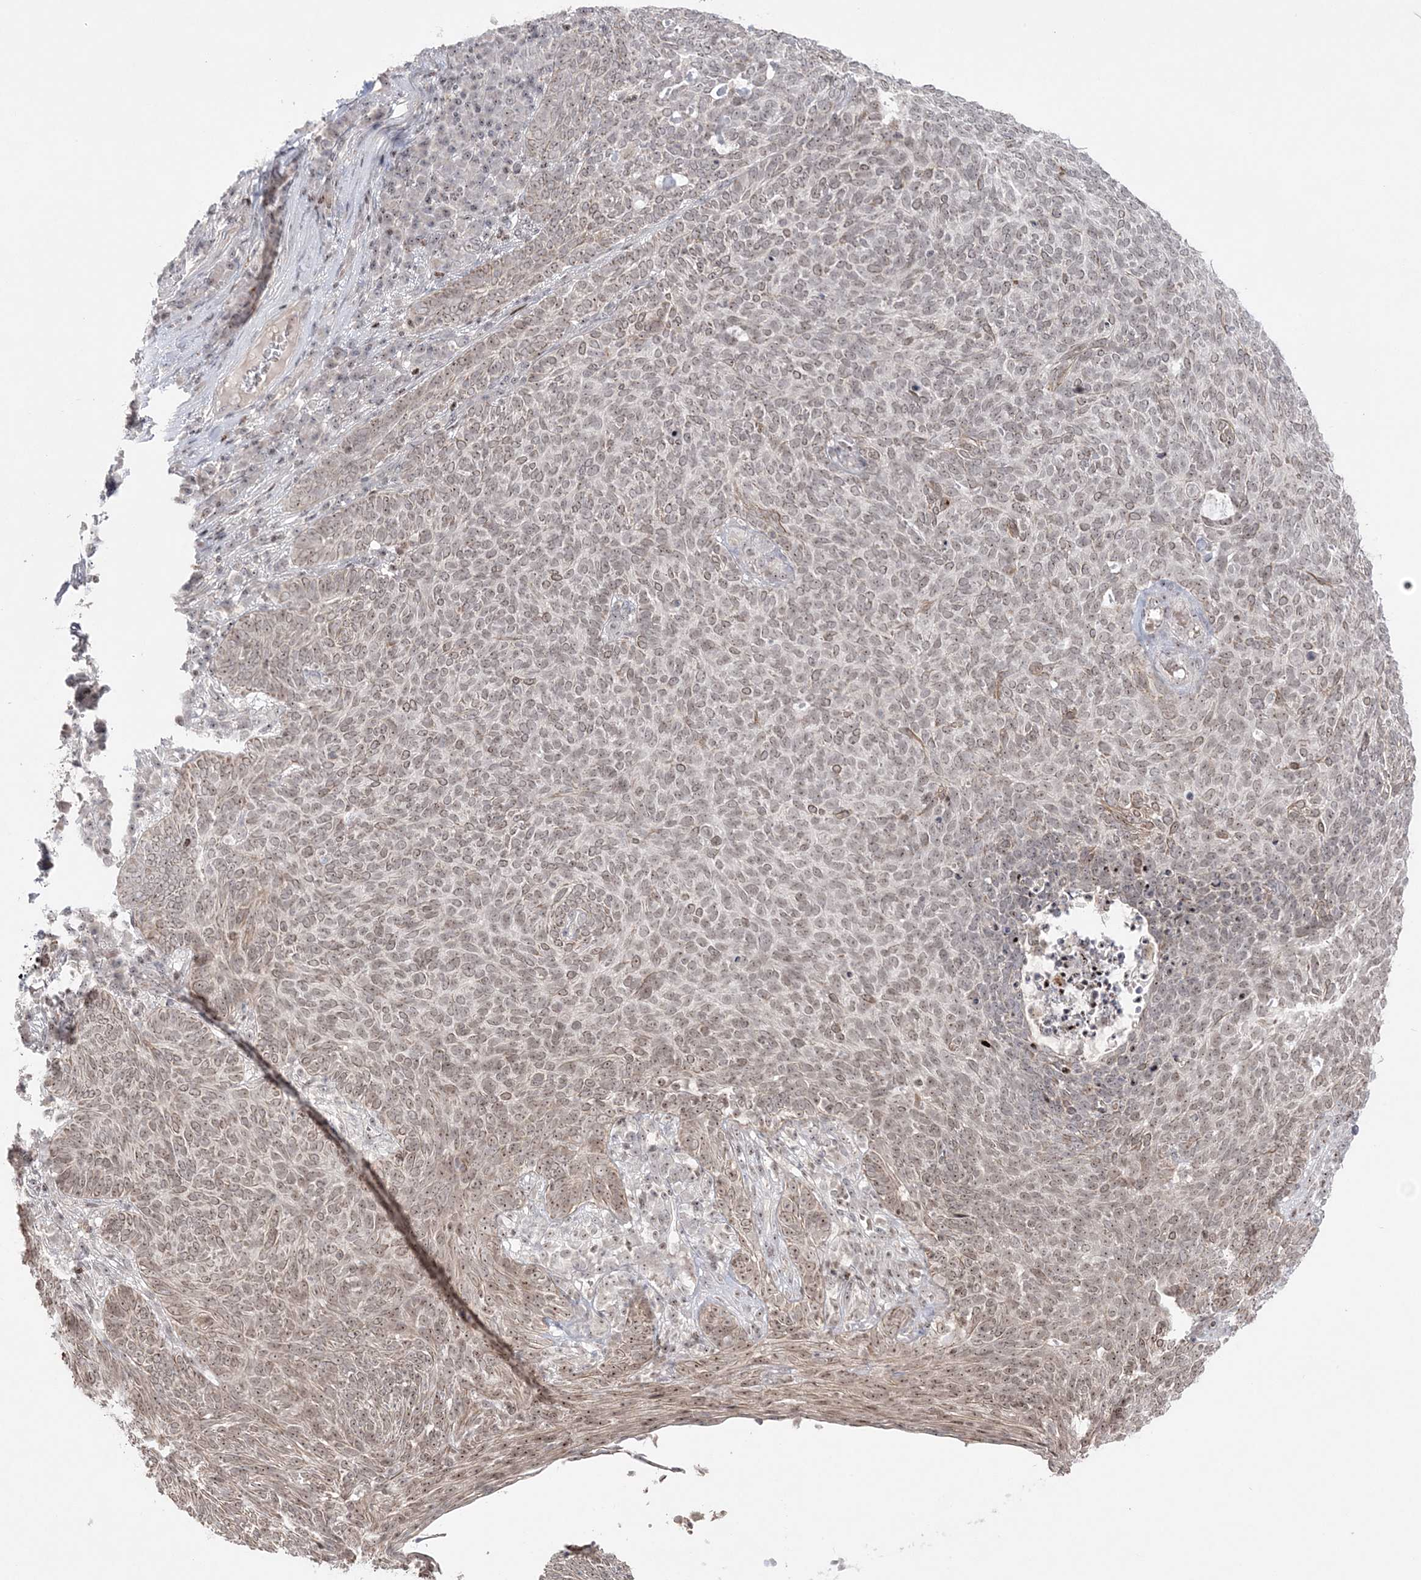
{"staining": {"intensity": "weak", "quantity": "25%-75%", "location": "nuclear"}, "tissue": "skin cancer", "cell_type": "Tumor cells", "image_type": "cancer", "snomed": [{"axis": "morphology", "description": "Squamous cell carcinoma, NOS"}, {"axis": "topography", "description": "Skin"}], "caption": "Protein expression analysis of human skin cancer reveals weak nuclear expression in about 25%-75% of tumor cells.", "gene": "SH3BP4", "patient": {"sex": "female", "age": 90}}